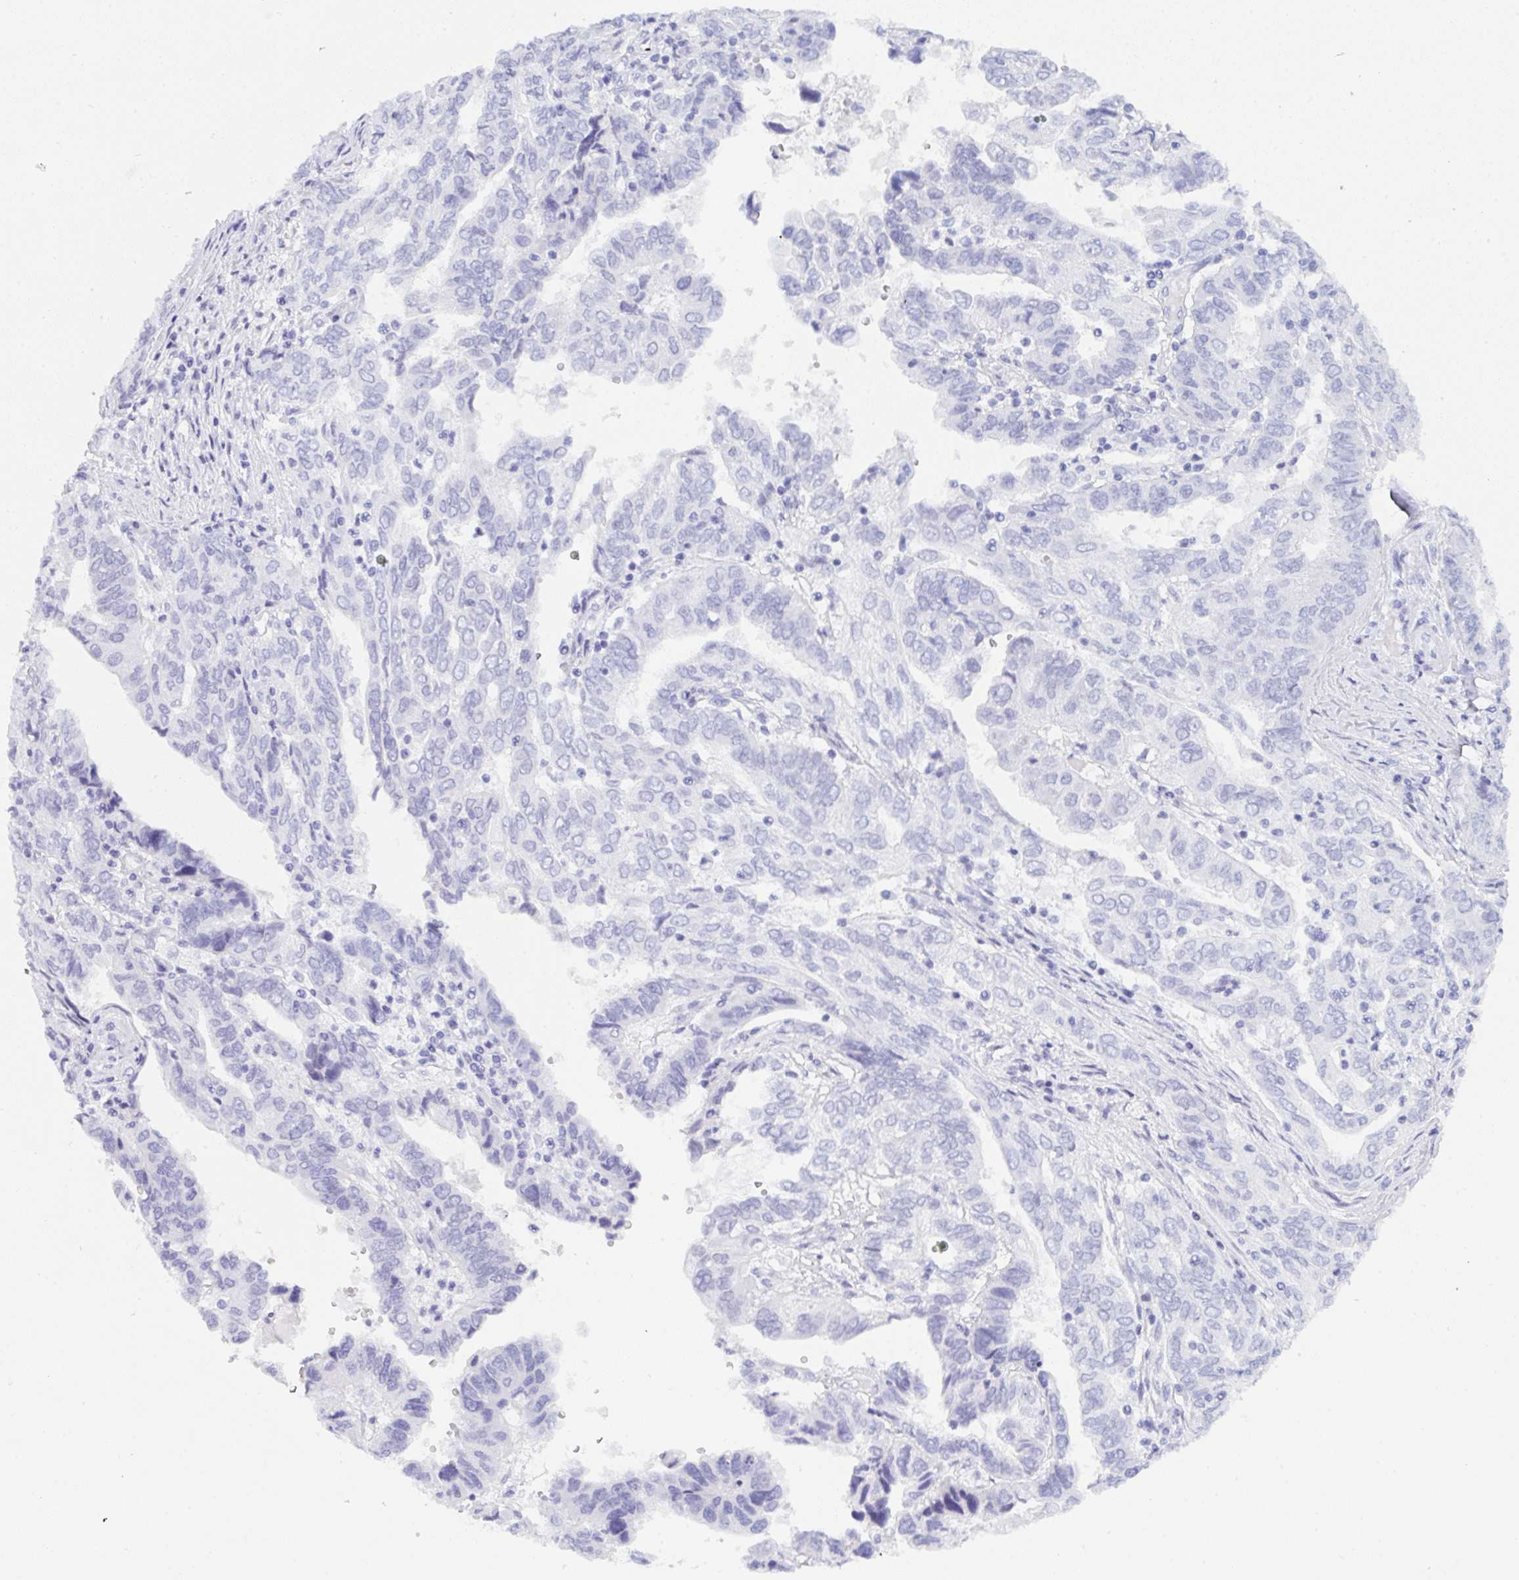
{"staining": {"intensity": "negative", "quantity": "none", "location": "none"}, "tissue": "ovarian cancer", "cell_type": "Tumor cells", "image_type": "cancer", "snomed": [{"axis": "morphology", "description": "Cystadenocarcinoma, serous, NOS"}, {"axis": "topography", "description": "Ovary"}], "caption": "A histopathology image of human serous cystadenocarcinoma (ovarian) is negative for staining in tumor cells.", "gene": "PRDM9", "patient": {"sex": "female", "age": 79}}